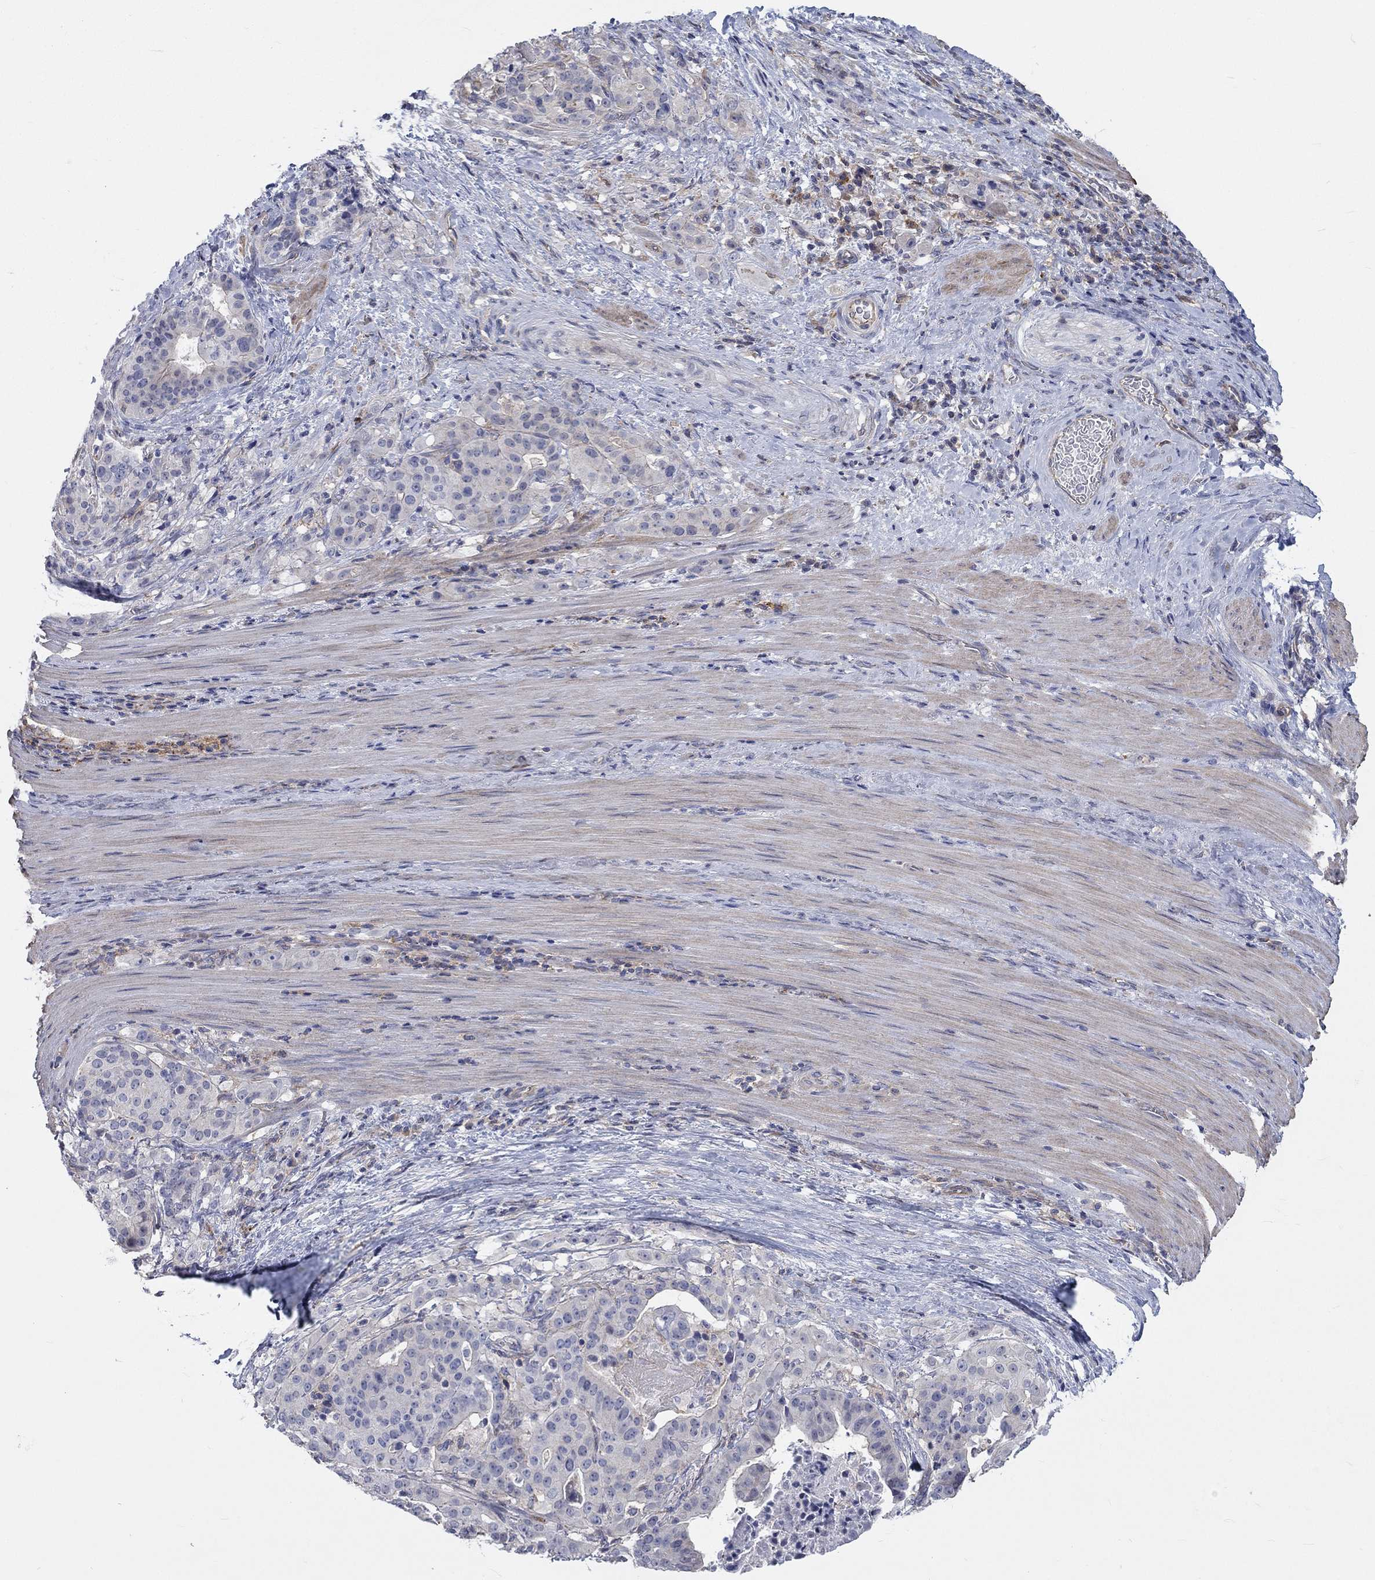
{"staining": {"intensity": "negative", "quantity": "none", "location": "none"}, "tissue": "stomach cancer", "cell_type": "Tumor cells", "image_type": "cancer", "snomed": [{"axis": "morphology", "description": "Adenocarcinoma, NOS"}, {"axis": "topography", "description": "Stomach"}], "caption": "Histopathology image shows no significant protein expression in tumor cells of adenocarcinoma (stomach).", "gene": "PCDHGA10", "patient": {"sex": "male", "age": 48}}